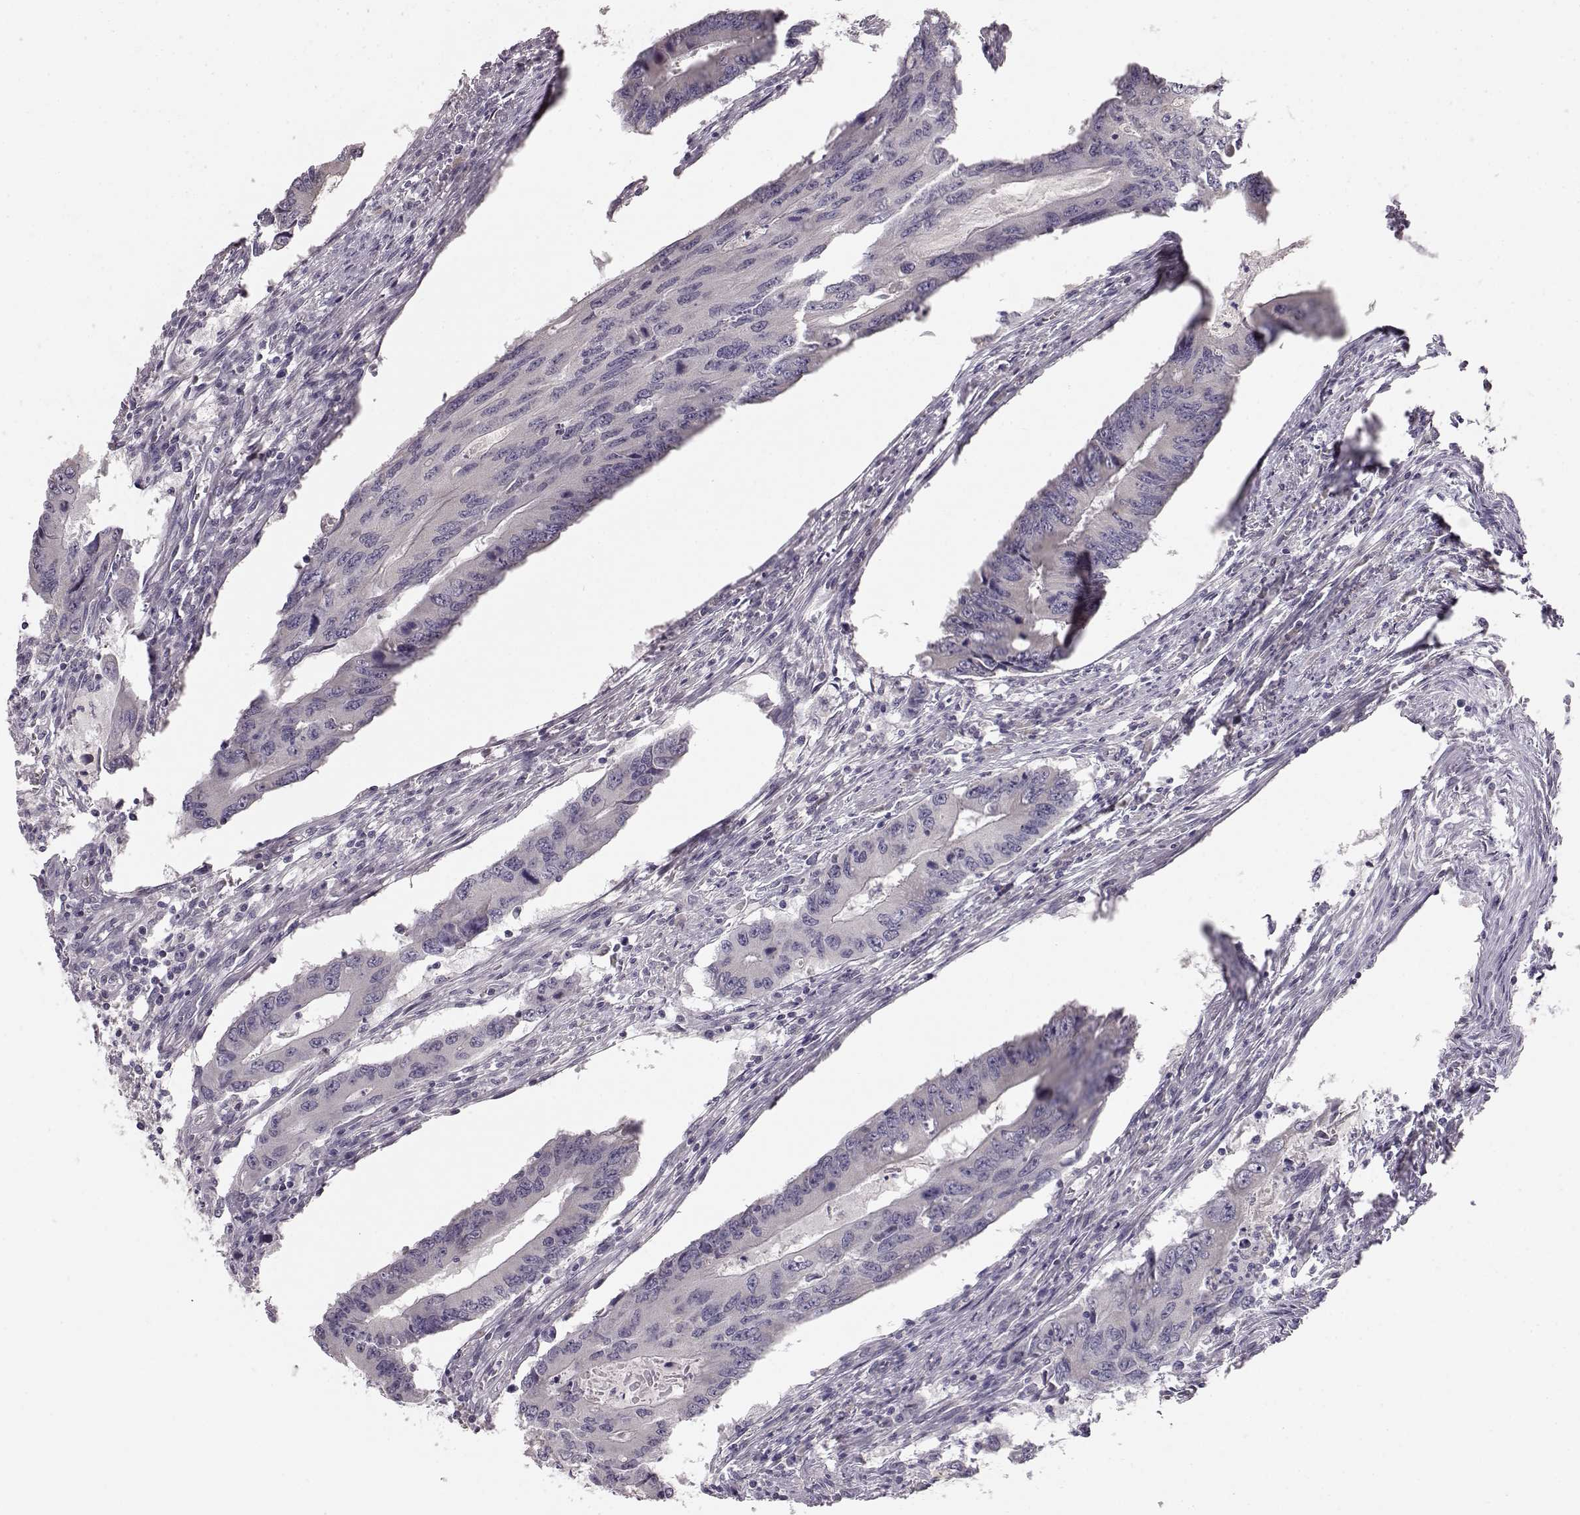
{"staining": {"intensity": "negative", "quantity": "none", "location": "none"}, "tissue": "colorectal cancer", "cell_type": "Tumor cells", "image_type": "cancer", "snomed": [{"axis": "morphology", "description": "Adenocarcinoma, NOS"}, {"axis": "topography", "description": "Colon"}], "caption": "Immunohistochemistry (IHC) of human colorectal cancer (adenocarcinoma) exhibits no staining in tumor cells. The staining is performed using DAB (3,3'-diaminobenzidine) brown chromogen with nuclei counter-stained in using hematoxylin.", "gene": "BFSP2", "patient": {"sex": "male", "age": 53}}